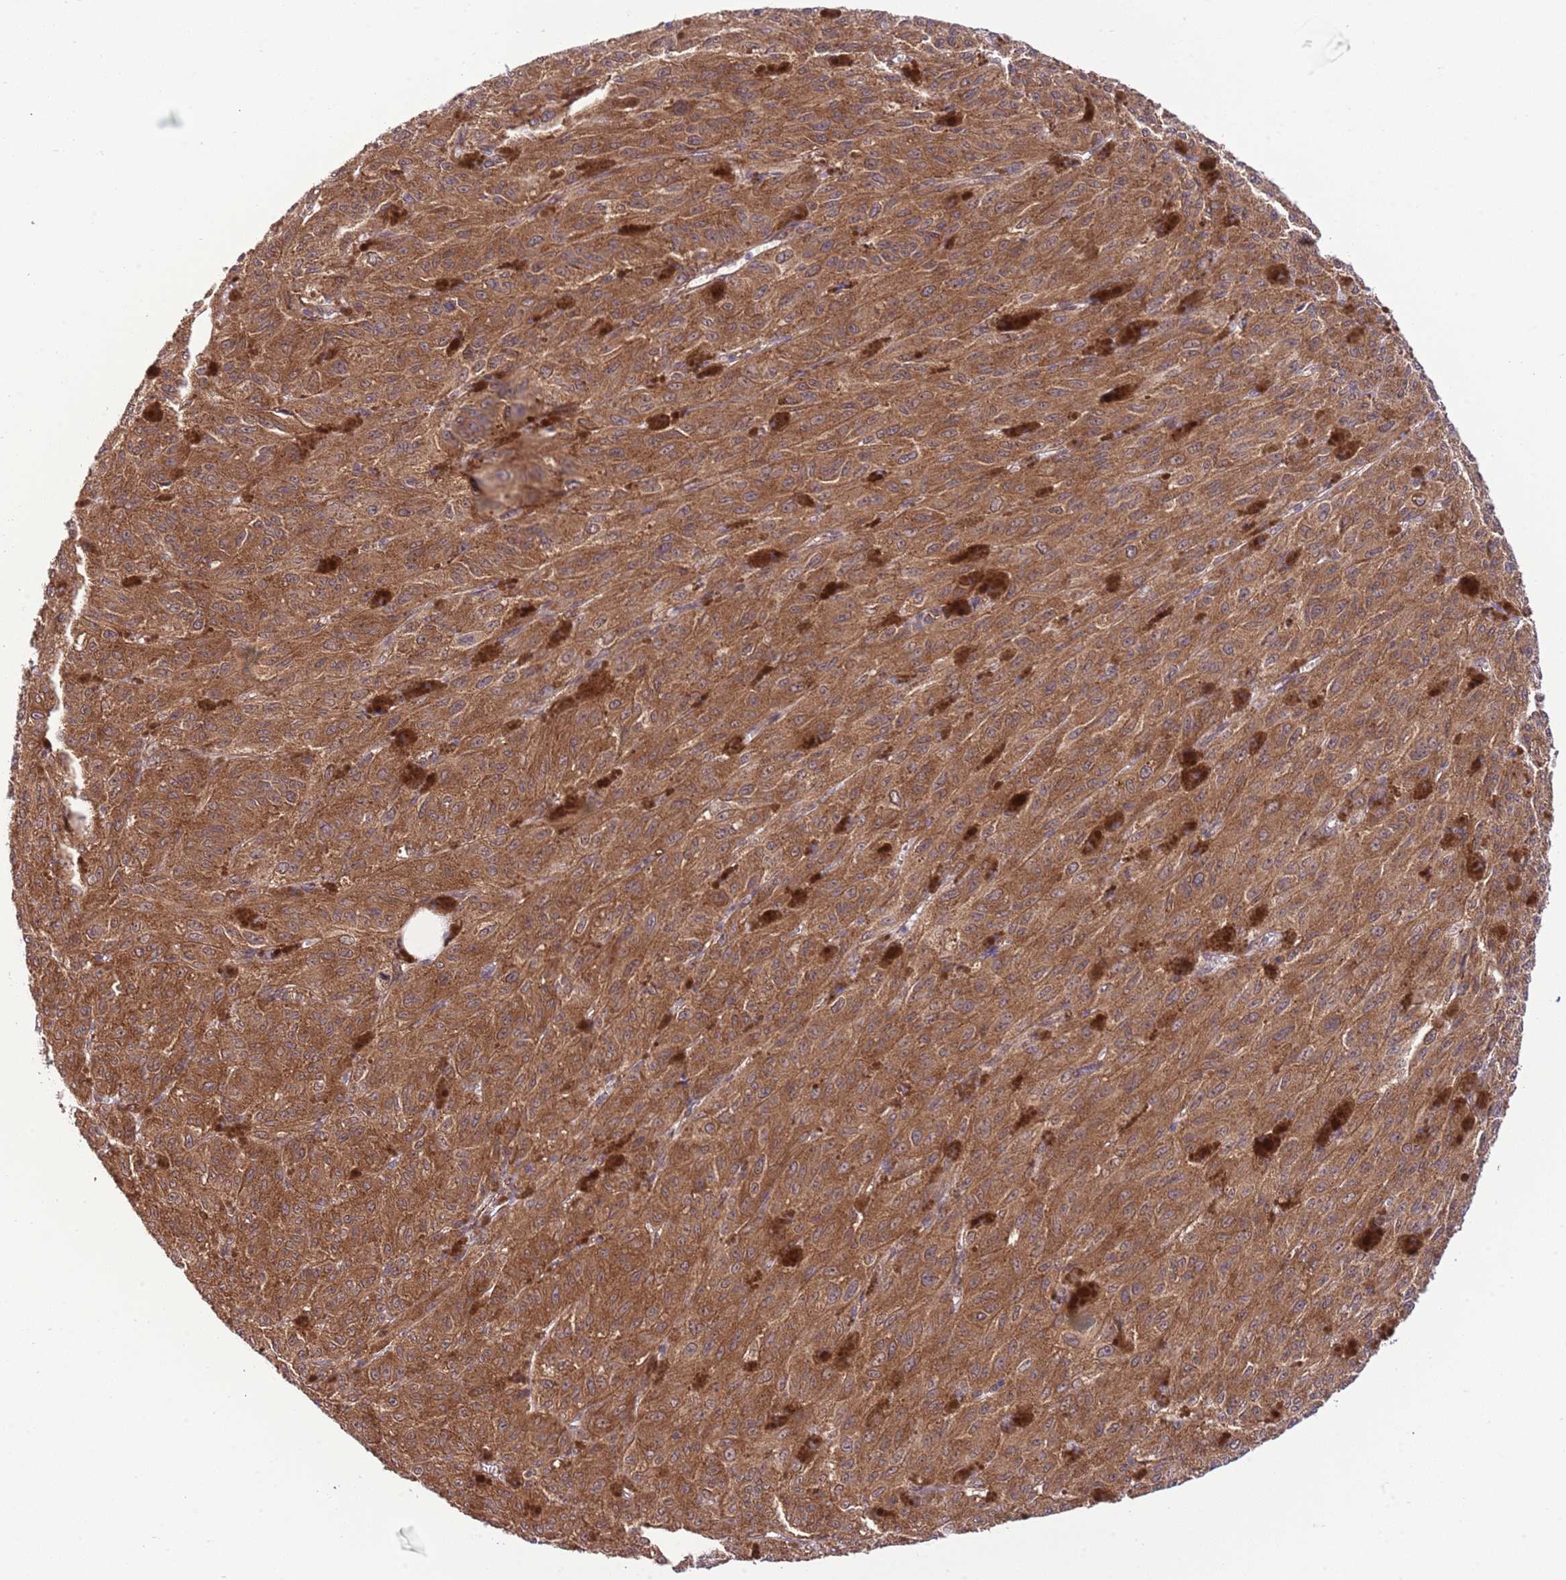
{"staining": {"intensity": "strong", "quantity": ">75%", "location": "cytoplasmic/membranous"}, "tissue": "melanoma", "cell_type": "Tumor cells", "image_type": "cancer", "snomed": [{"axis": "morphology", "description": "Malignant melanoma, NOS"}, {"axis": "topography", "description": "Skin"}], "caption": "Immunohistochemistry micrograph of neoplastic tissue: malignant melanoma stained using immunohistochemistry (IHC) displays high levels of strong protein expression localized specifically in the cytoplasmic/membranous of tumor cells, appearing as a cytoplasmic/membranous brown color.", "gene": "DONSON", "patient": {"sex": "female", "age": 52}}